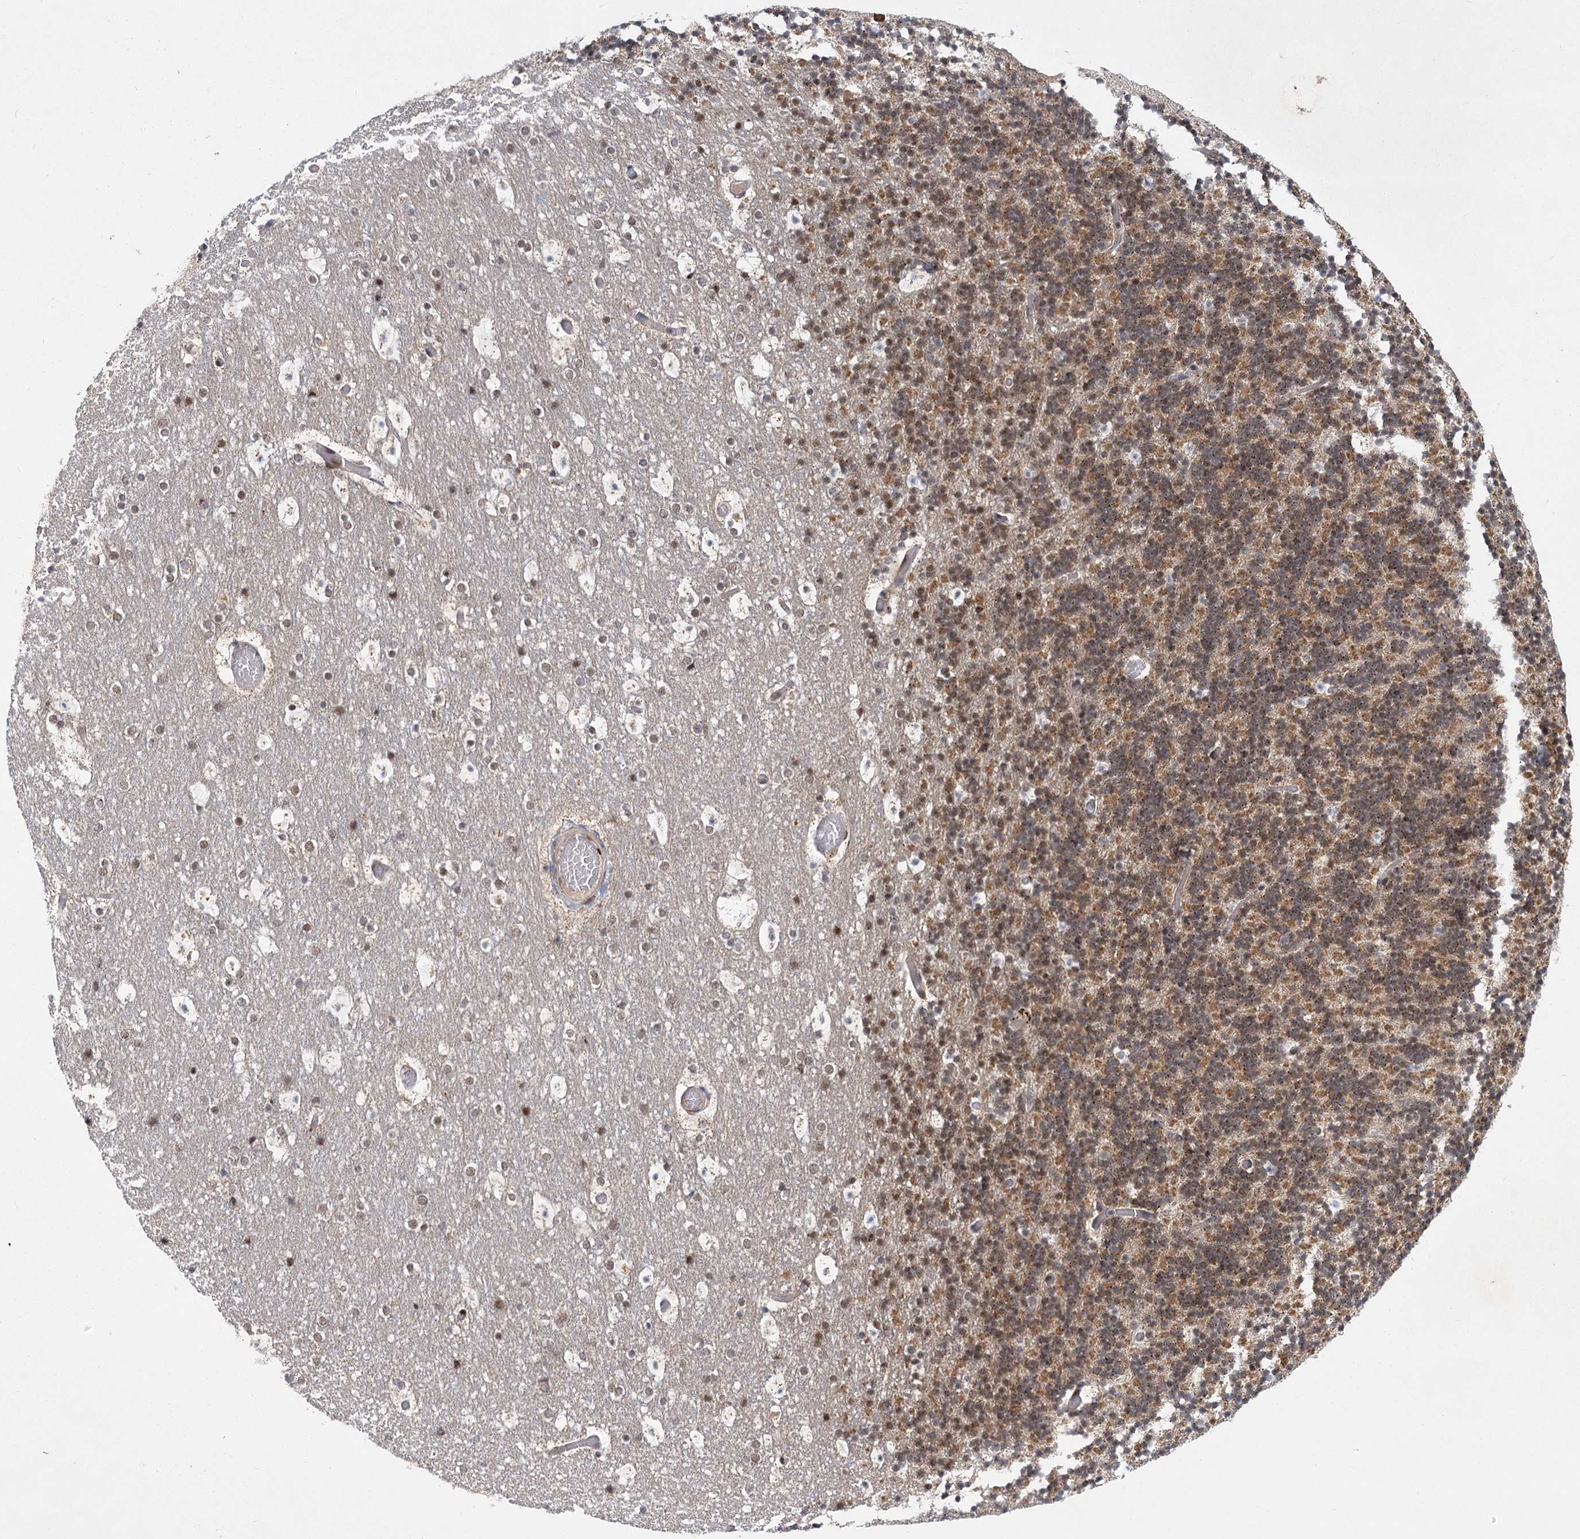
{"staining": {"intensity": "moderate", "quantity": "25%-75%", "location": "cytoplasmic/membranous,nuclear"}, "tissue": "cerebellum", "cell_type": "Cells in granular layer", "image_type": "normal", "snomed": [{"axis": "morphology", "description": "Normal tissue, NOS"}, {"axis": "topography", "description": "Cerebellum"}], "caption": "Protein staining reveals moderate cytoplasmic/membranous,nuclear positivity in about 25%-75% of cells in granular layer in unremarkable cerebellum.", "gene": "CIB4", "patient": {"sex": "male", "age": 57}}